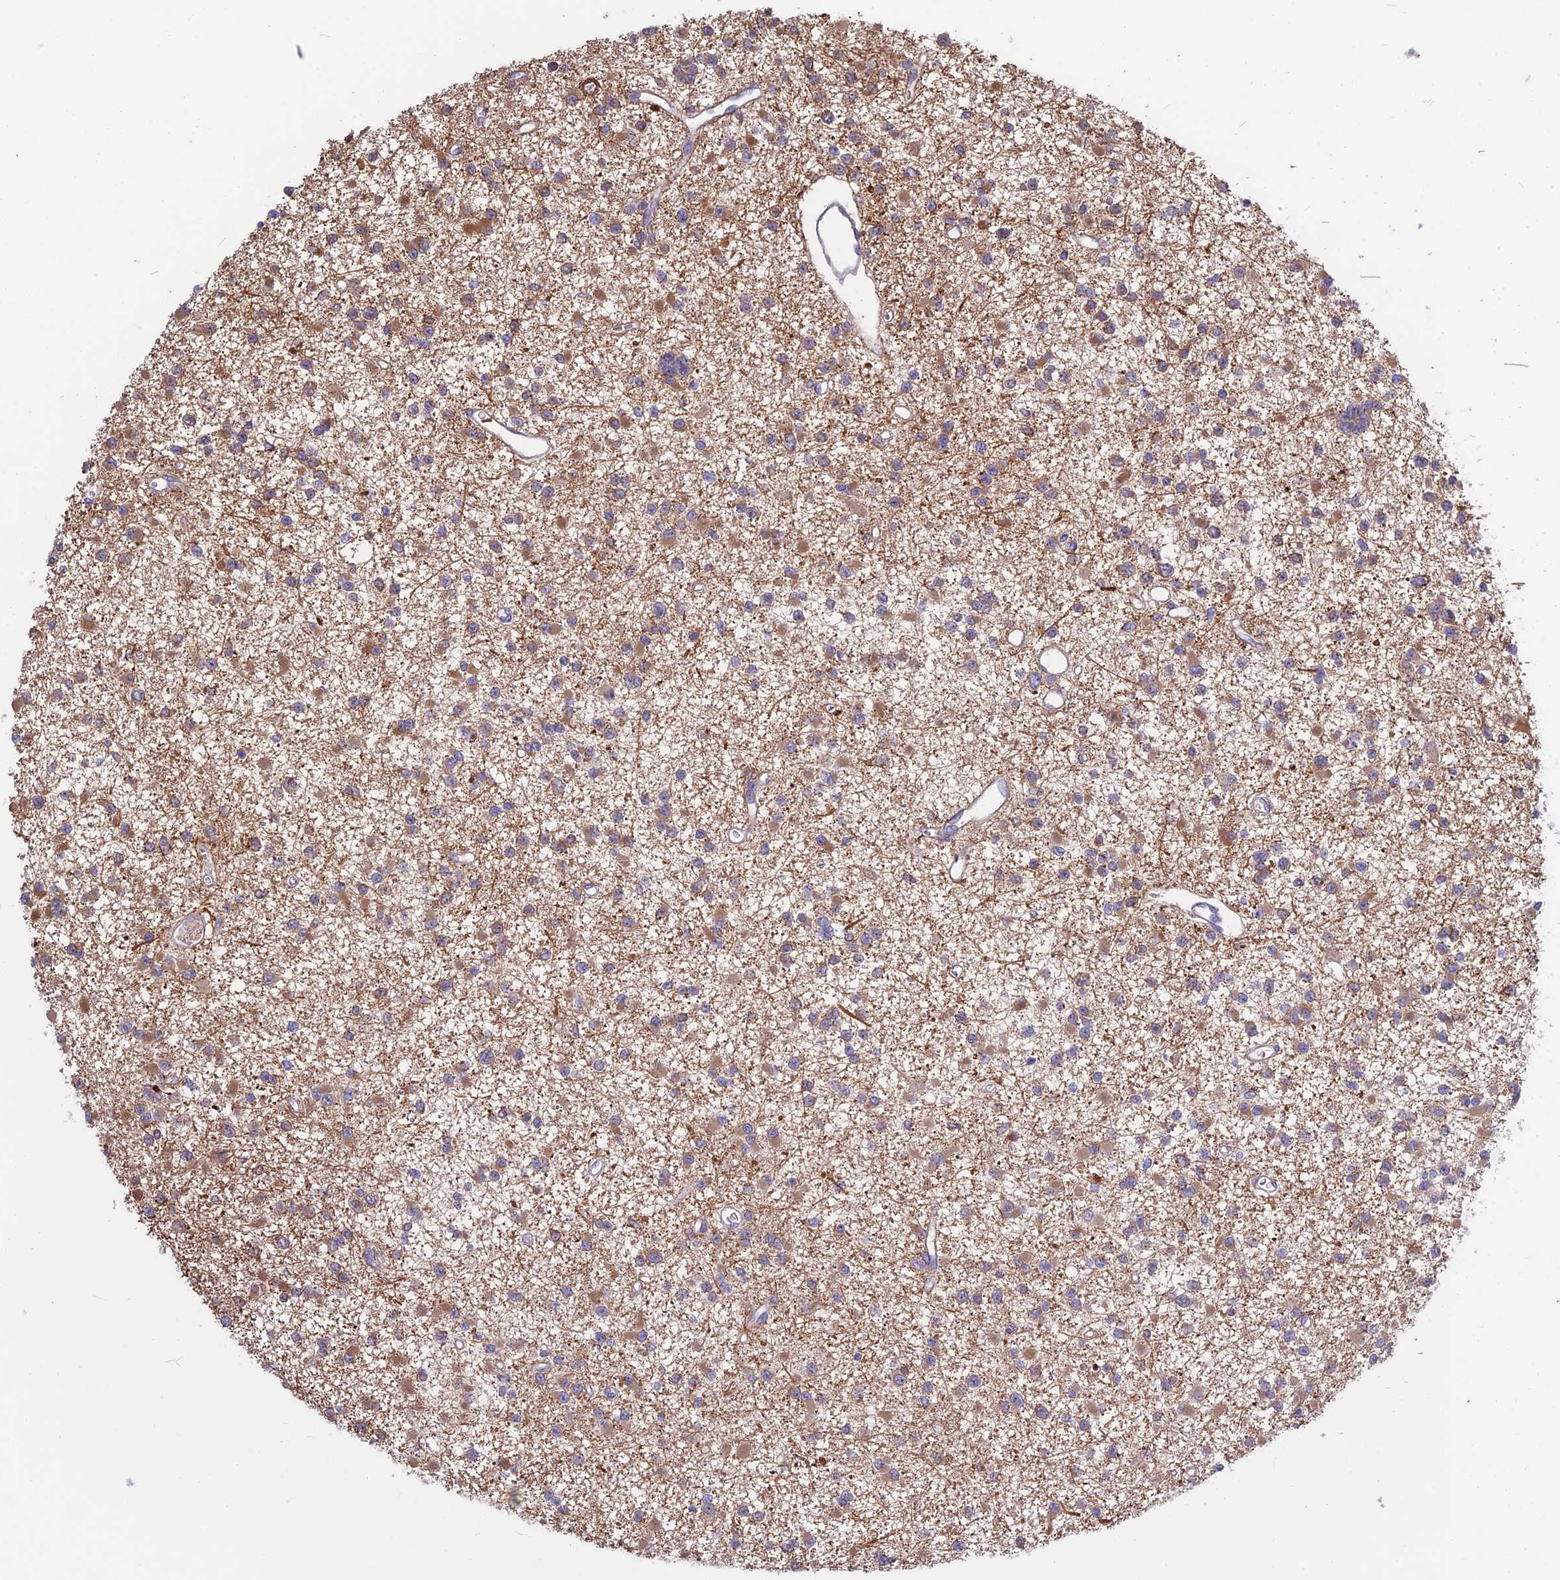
{"staining": {"intensity": "moderate", "quantity": "25%-75%", "location": "cytoplasmic/membranous"}, "tissue": "glioma", "cell_type": "Tumor cells", "image_type": "cancer", "snomed": [{"axis": "morphology", "description": "Glioma, malignant, Low grade"}, {"axis": "topography", "description": "Brain"}], "caption": "This is a histology image of immunohistochemistry staining of malignant glioma (low-grade), which shows moderate staining in the cytoplasmic/membranous of tumor cells.", "gene": "SNAP91", "patient": {"sex": "female", "age": 22}}